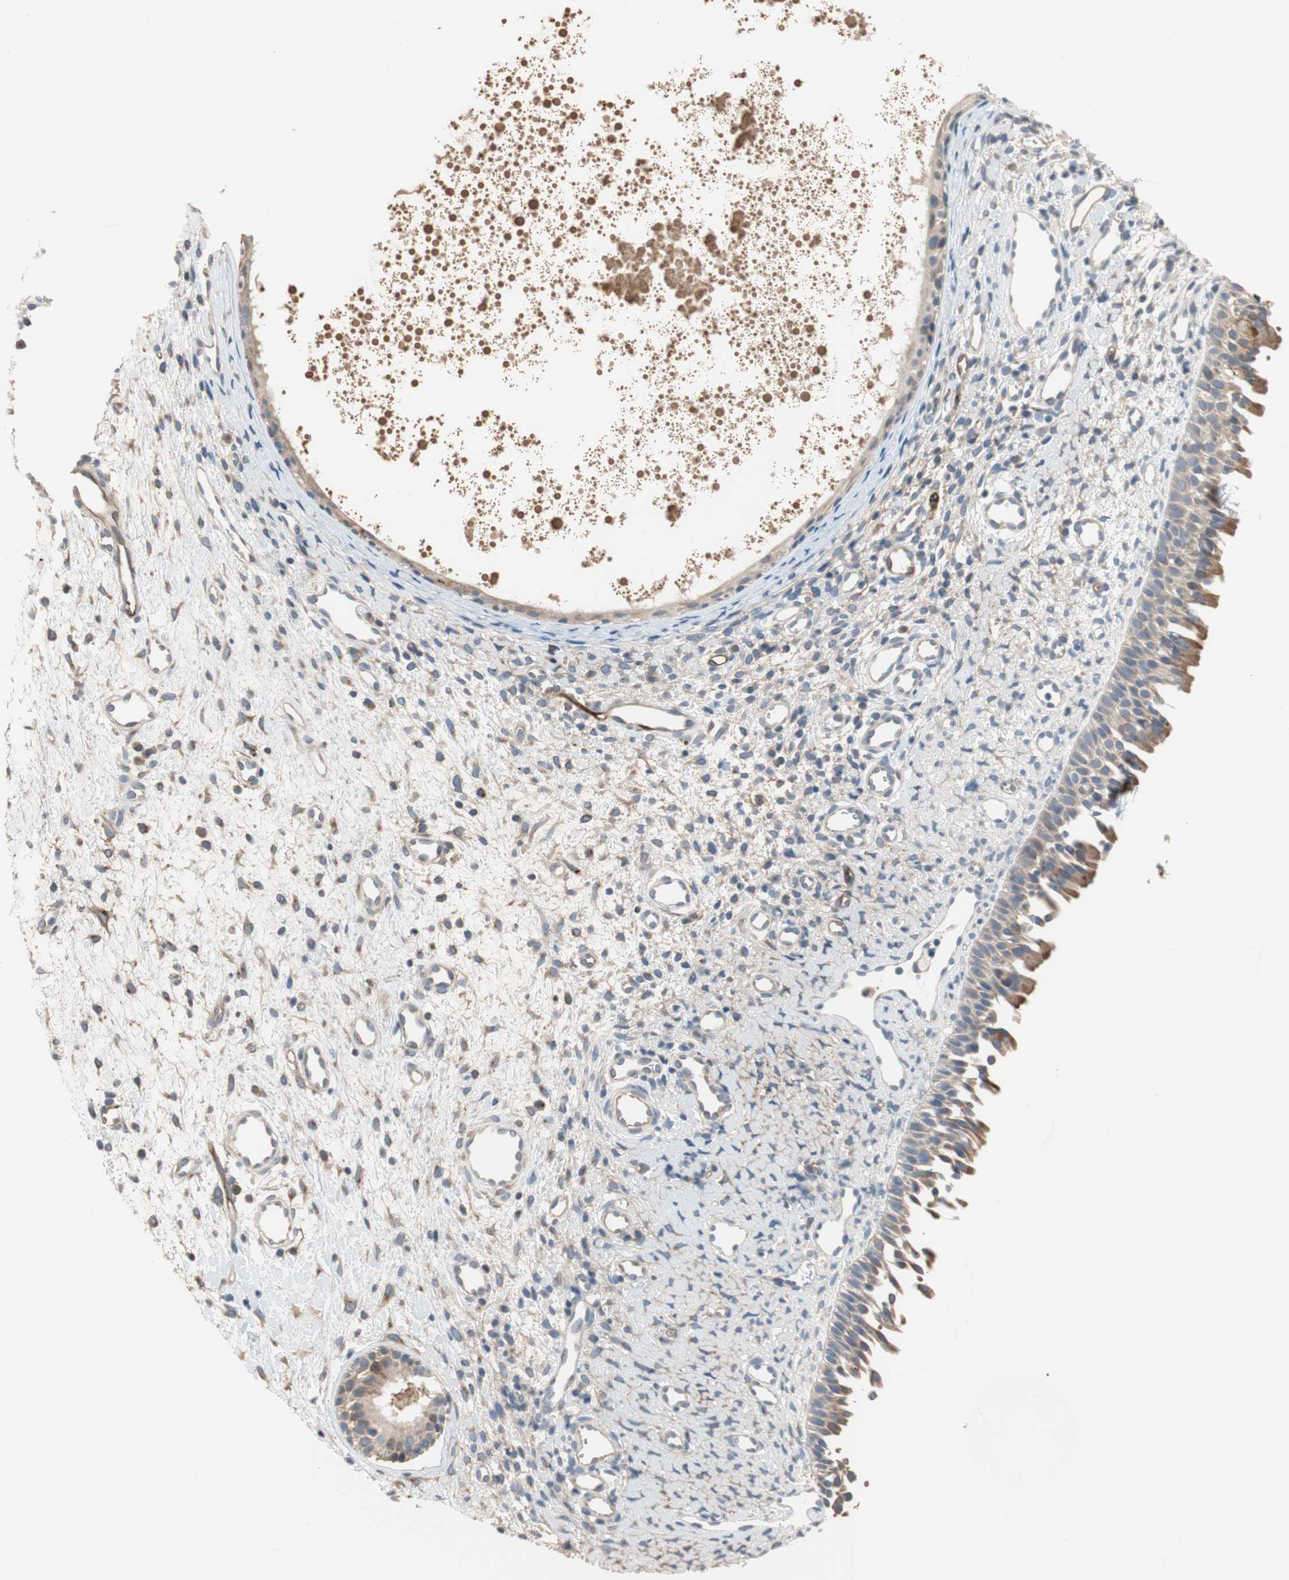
{"staining": {"intensity": "moderate", "quantity": "<25%", "location": "cytoplasmic/membranous"}, "tissue": "nasopharynx", "cell_type": "Respiratory epithelial cells", "image_type": "normal", "snomed": [{"axis": "morphology", "description": "Normal tissue, NOS"}, {"axis": "topography", "description": "Nasopharynx"}], "caption": "This micrograph exhibits immunohistochemistry staining of benign nasopharynx, with low moderate cytoplasmic/membranous expression in approximately <25% of respiratory epithelial cells.", "gene": "ALPL", "patient": {"sex": "male", "age": 22}}